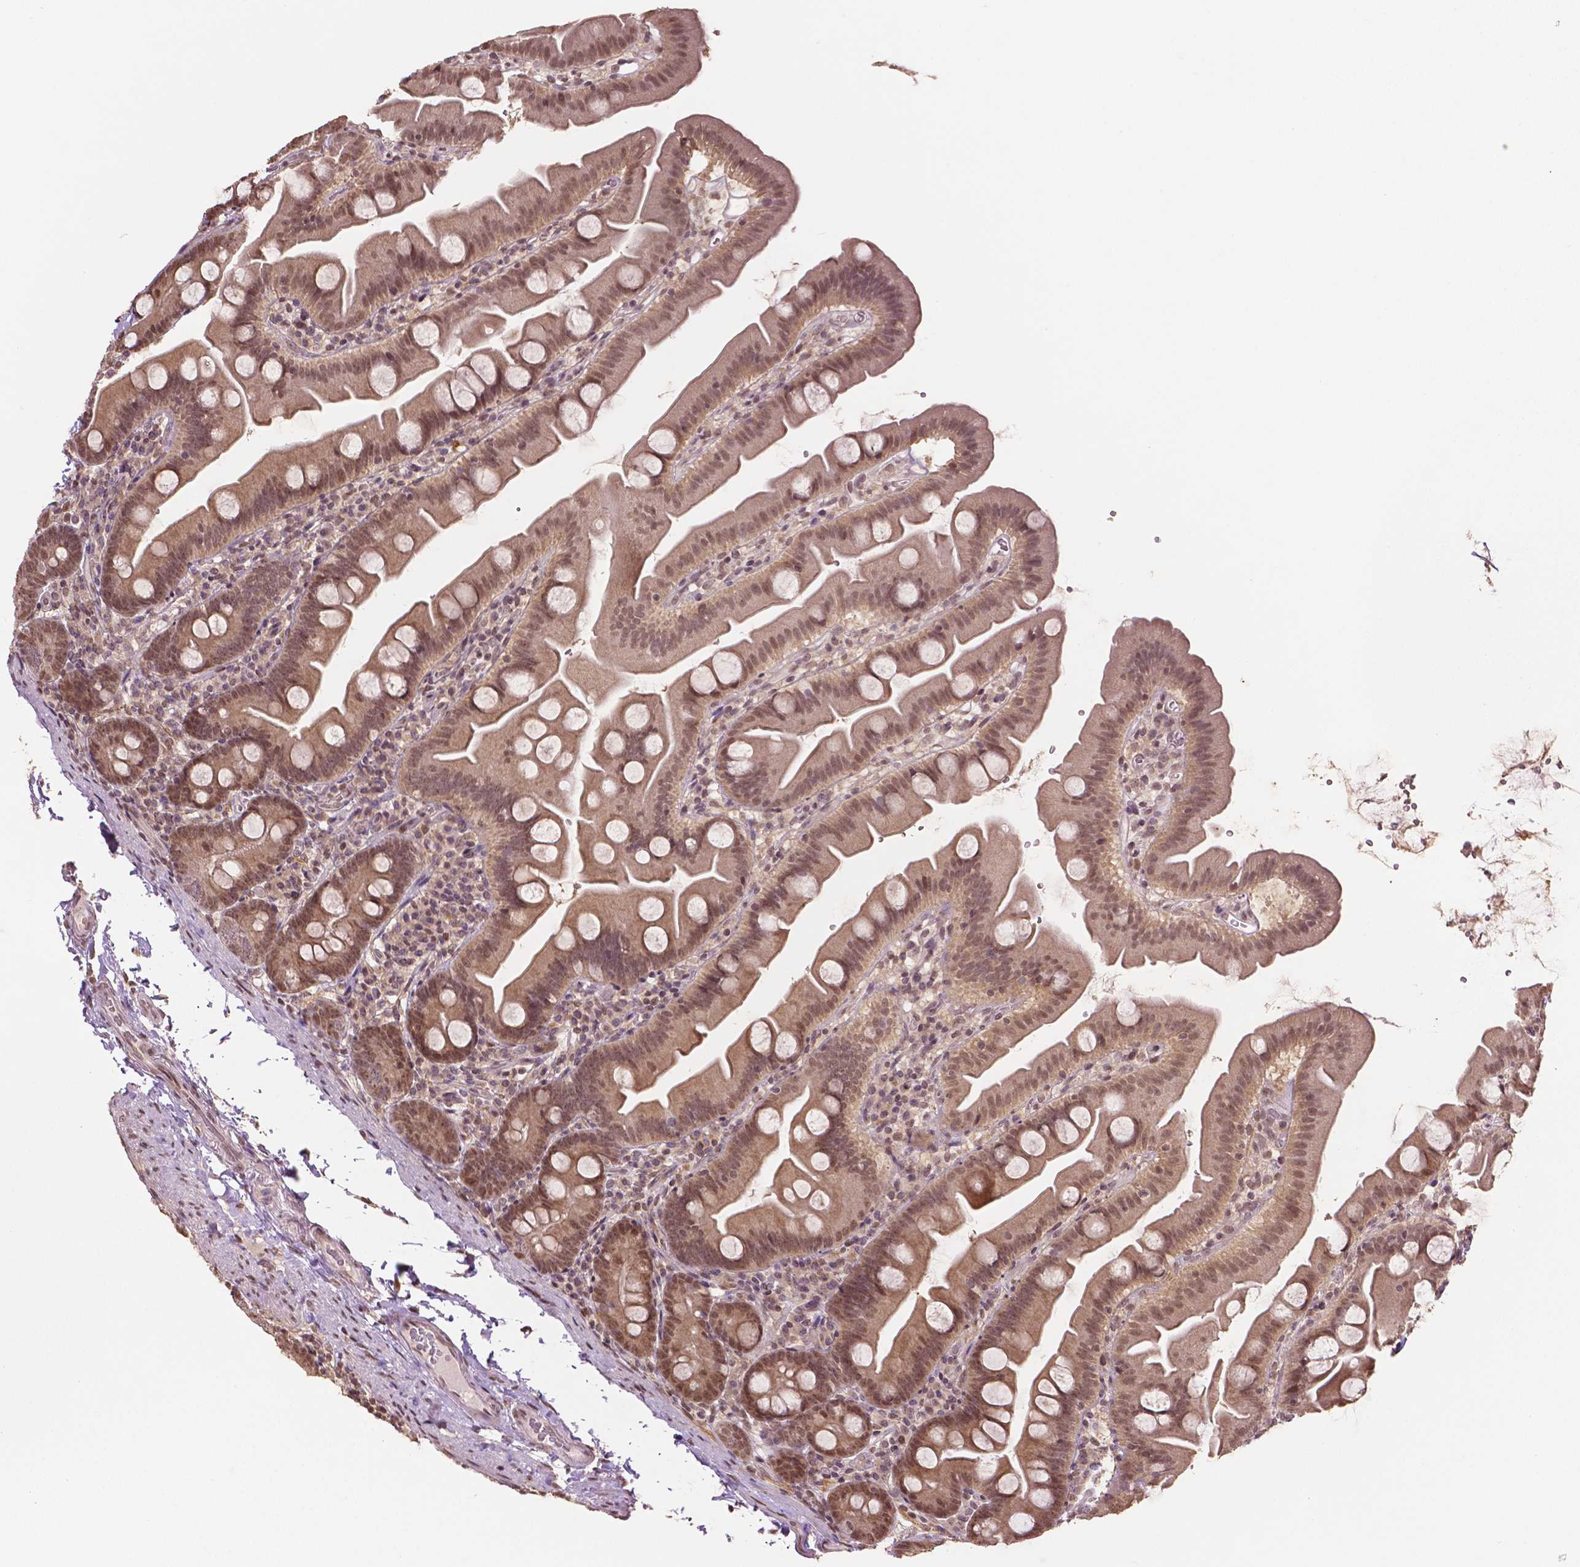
{"staining": {"intensity": "moderate", "quantity": ">75%", "location": "nuclear"}, "tissue": "small intestine", "cell_type": "Glandular cells", "image_type": "normal", "snomed": [{"axis": "morphology", "description": "Normal tissue, NOS"}, {"axis": "topography", "description": "Small intestine"}], "caption": "Immunohistochemistry (IHC) histopathology image of benign small intestine: human small intestine stained using immunohistochemistry (IHC) shows medium levels of moderate protein expression localized specifically in the nuclear of glandular cells, appearing as a nuclear brown color.", "gene": "DEK", "patient": {"sex": "female", "age": 68}}